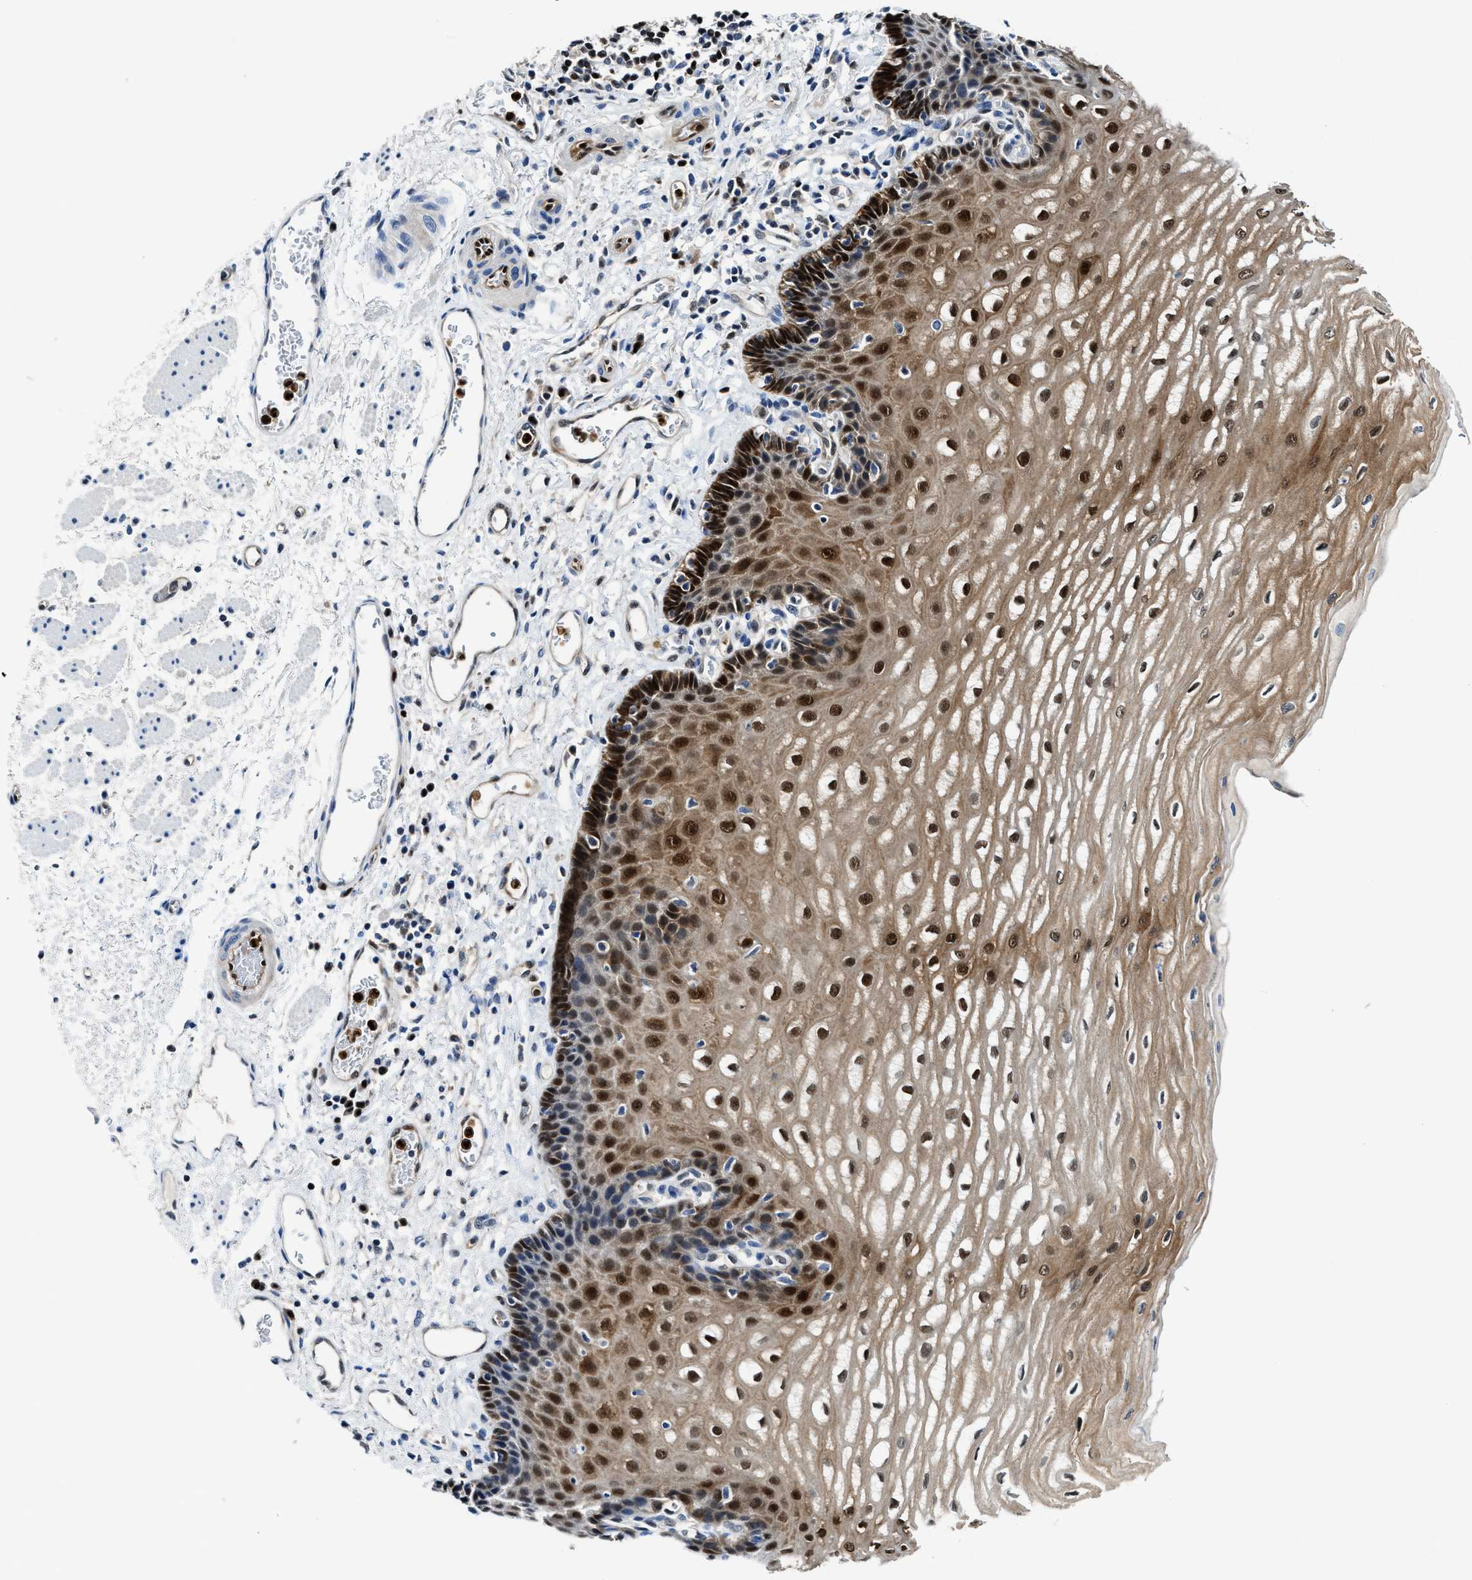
{"staining": {"intensity": "strong", "quantity": ">75%", "location": "cytoplasmic/membranous,nuclear"}, "tissue": "esophagus", "cell_type": "Squamous epithelial cells", "image_type": "normal", "snomed": [{"axis": "morphology", "description": "Normal tissue, NOS"}, {"axis": "topography", "description": "Esophagus"}], "caption": "Immunohistochemistry (IHC) histopathology image of unremarkable esophagus: human esophagus stained using IHC exhibits high levels of strong protein expression localized specifically in the cytoplasmic/membranous,nuclear of squamous epithelial cells, appearing as a cytoplasmic/membranous,nuclear brown color.", "gene": "LTA4H", "patient": {"sex": "male", "age": 54}}